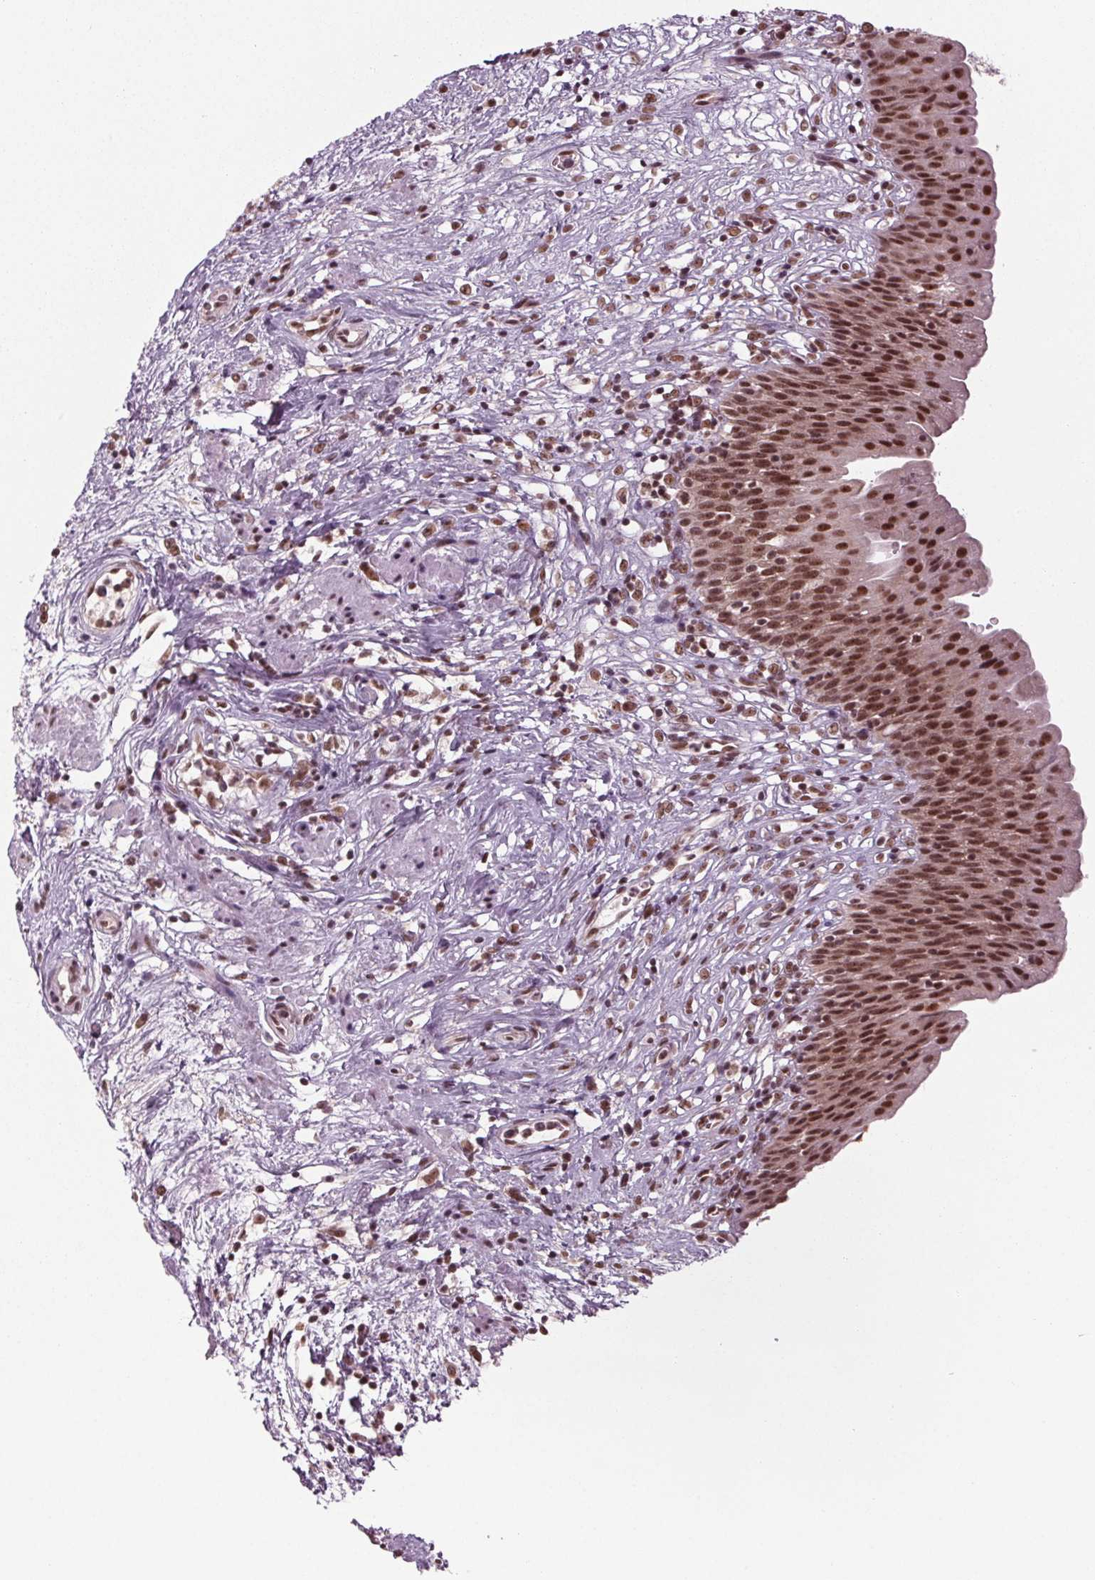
{"staining": {"intensity": "strong", "quantity": ">75%", "location": "nuclear"}, "tissue": "urinary bladder", "cell_type": "Urothelial cells", "image_type": "normal", "snomed": [{"axis": "morphology", "description": "Normal tissue, NOS"}, {"axis": "topography", "description": "Urinary bladder"}], "caption": "Urinary bladder stained with DAB IHC demonstrates high levels of strong nuclear positivity in approximately >75% of urothelial cells. The protein of interest is shown in brown color, while the nuclei are stained blue.", "gene": "DDX41", "patient": {"sex": "male", "age": 76}}